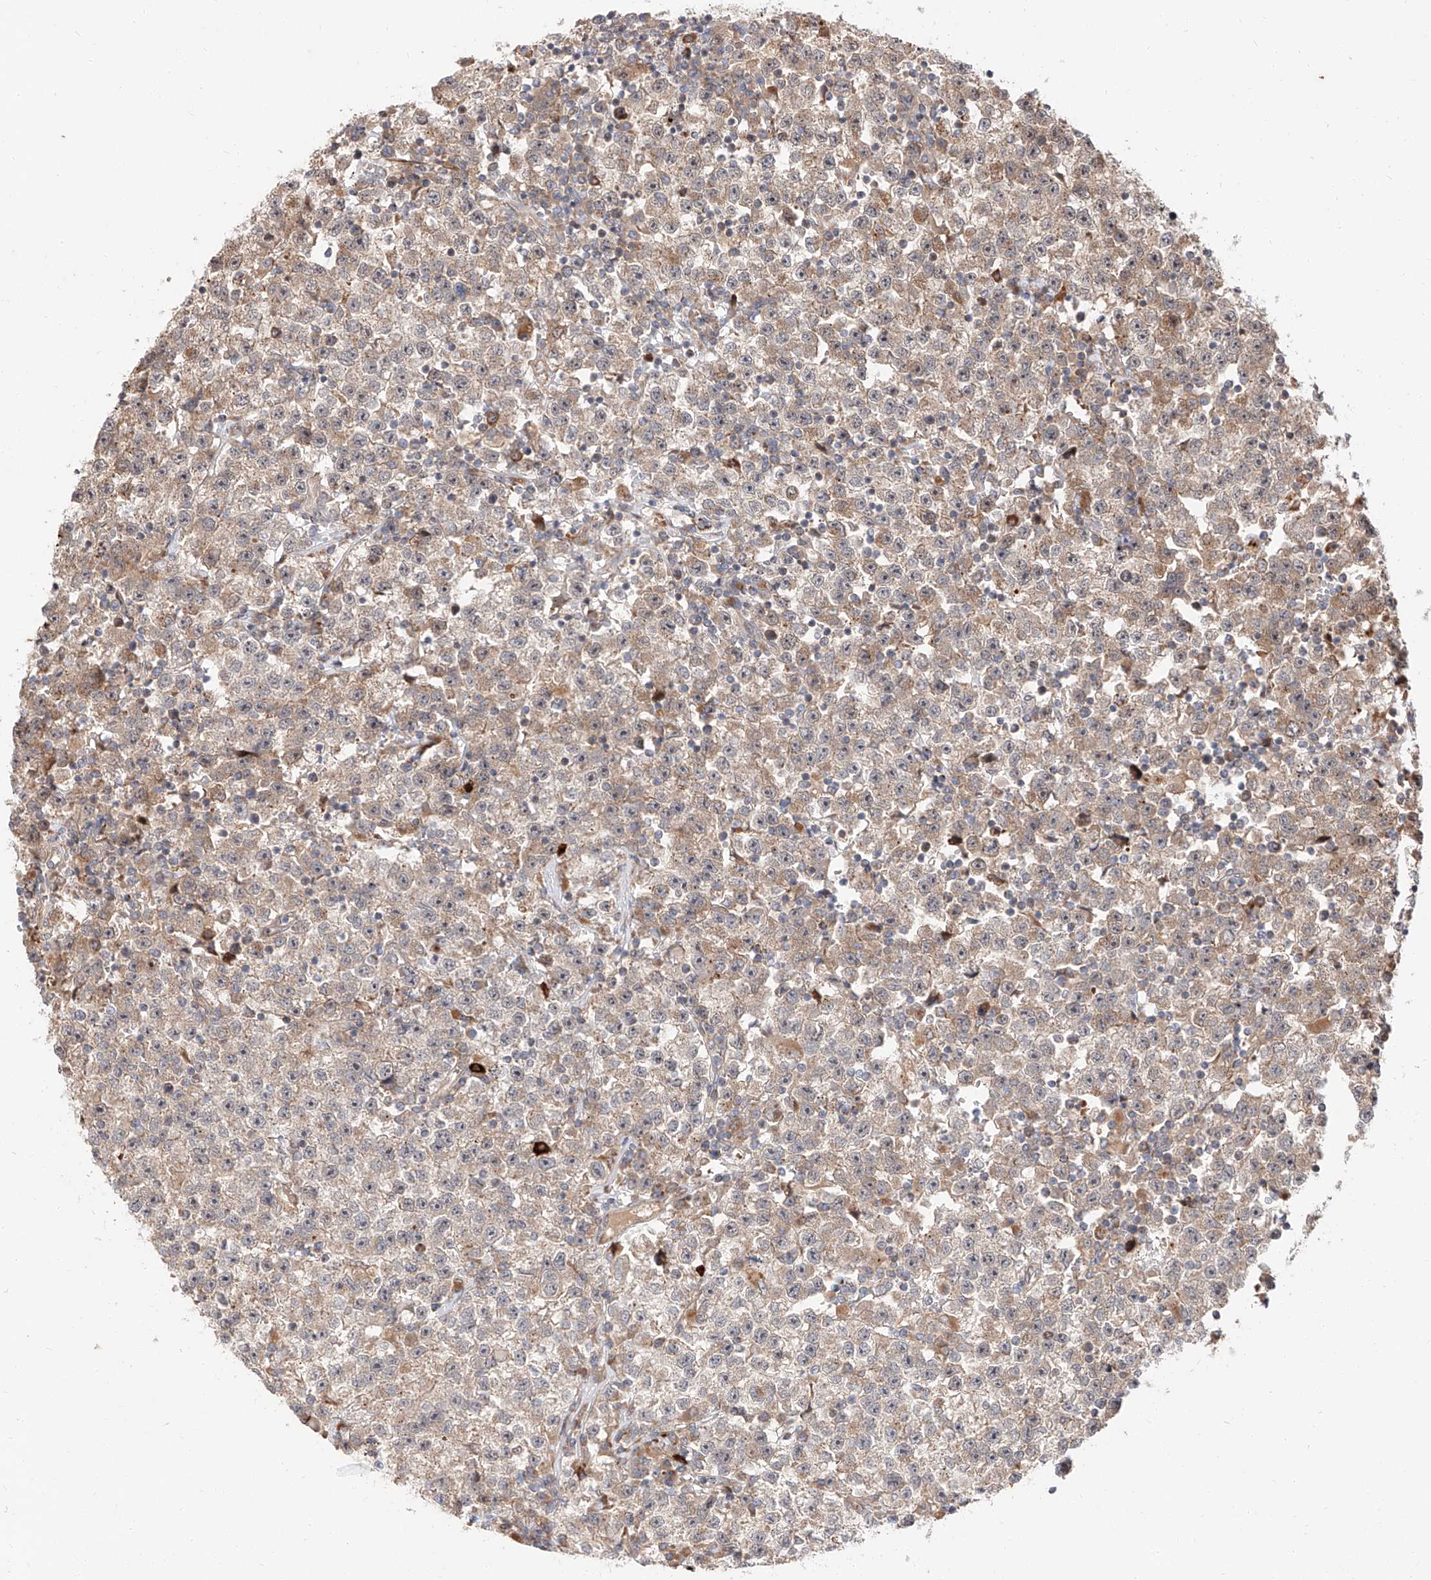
{"staining": {"intensity": "weak", "quantity": "<25%", "location": "cytoplasmic/membranous"}, "tissue": "testis cancer", "cell_type": "Tumor cells", "image_type": "cancer", "snomed": [{"axis": "morphology", "description": "Seminoma, NOS"}, {"axis": "topography", "description": "Testis"}], "caption": "Image shows no significant protein positivity in tumor cells of seminoma (testis). (Brightfield microscopy of DAB IHC at high magnification).", "gene": "DIRAS3", "patient": {"sex": "male", "age": 22}}